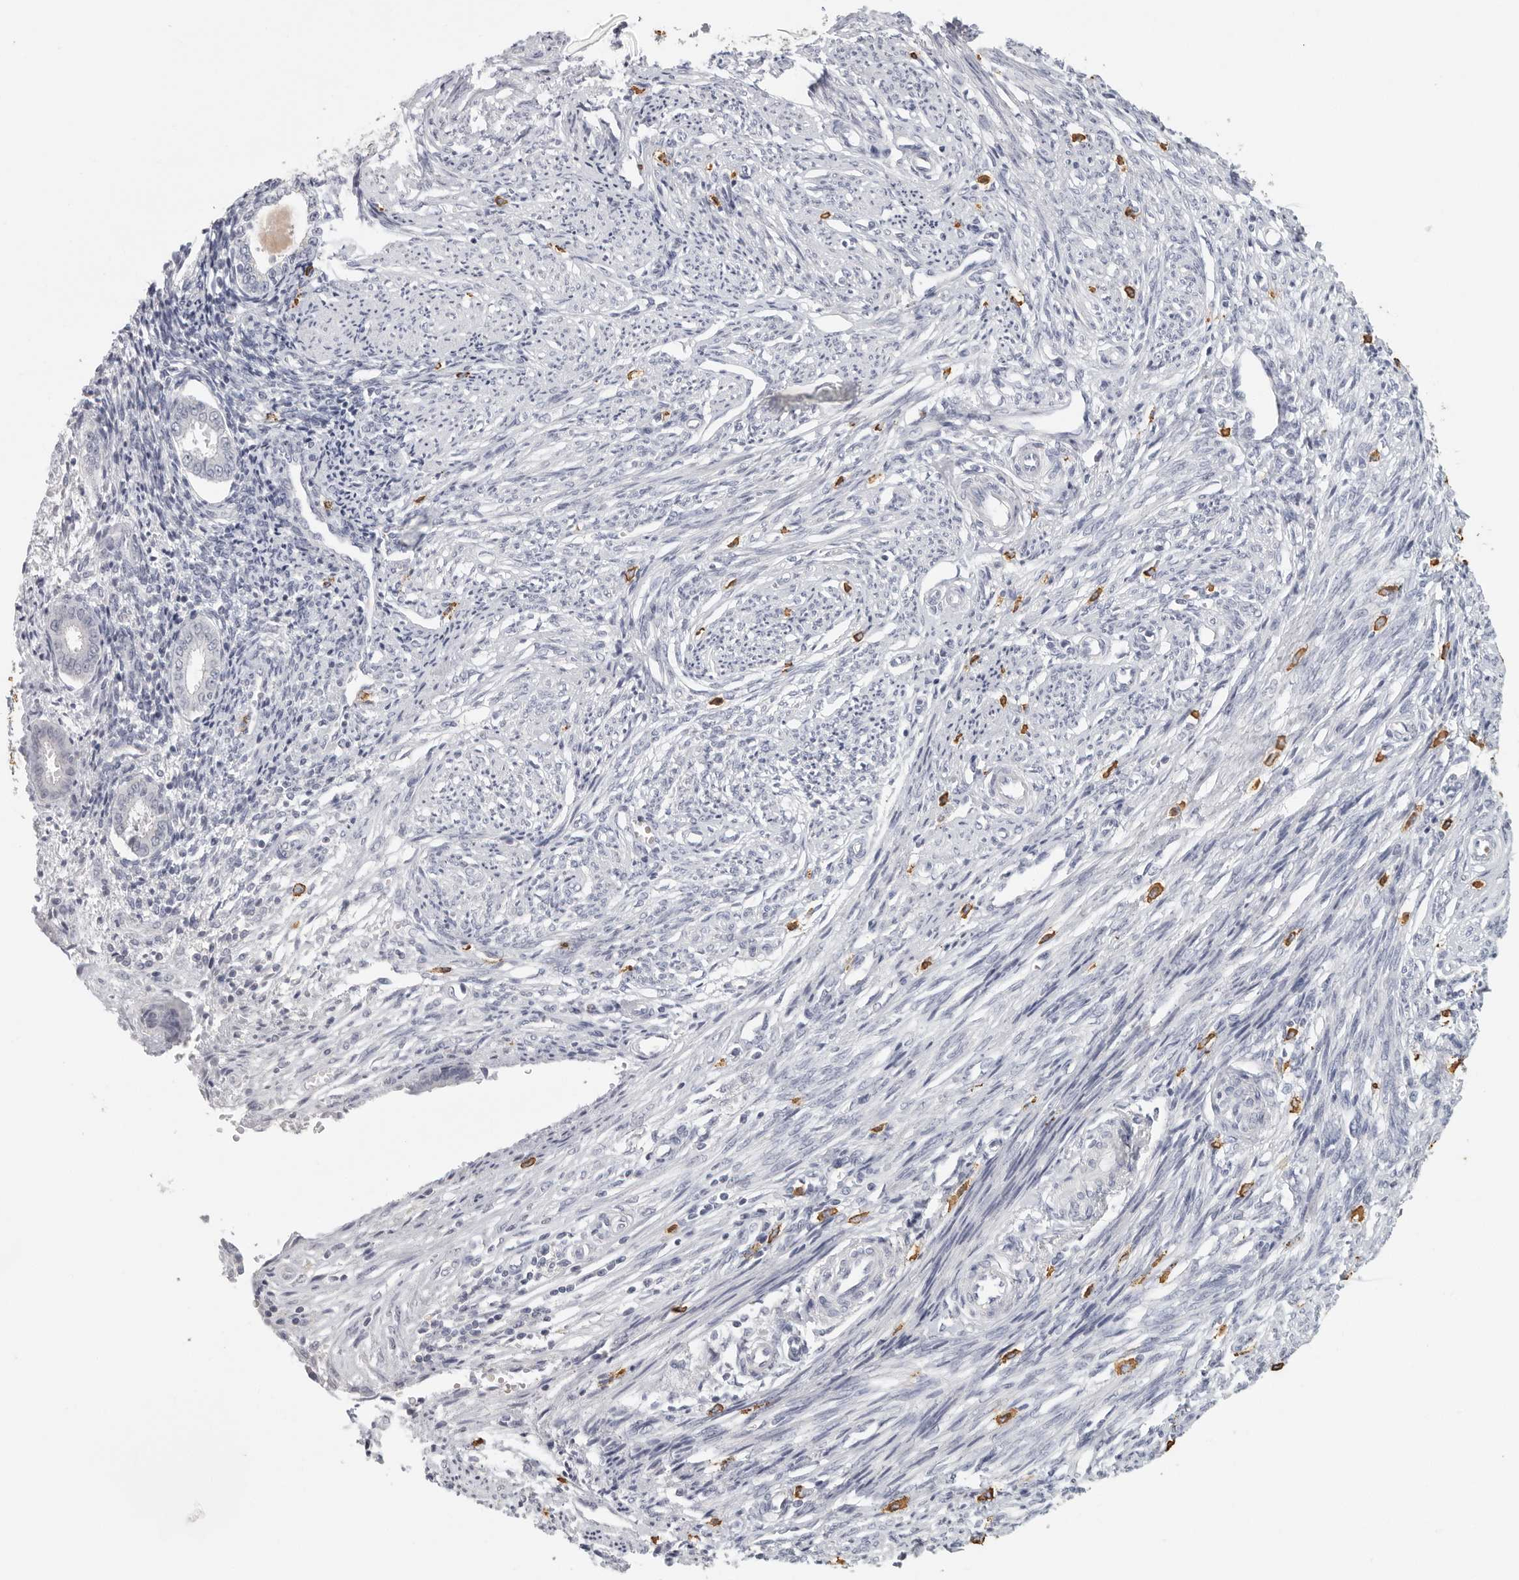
{"staining": {"intensity": "negative", "quantity": "none", "location": "none"}, "tissue": "endometrium", "cell_type": "Cells in endometrial stroma", "image_type": "normal", "snomed": [{"axis": "morphology", "description": "Normal tissue, NOS"}, {"axis": "topography", "description": "Endometrium"}], "caption": "Endometrium stained for a protein using immunohistochemistry (IHC) displays no positivity cells in endometrial stroma.", "gene": "DNAJC11", "patient": {"sex": "female", "age": 56}}